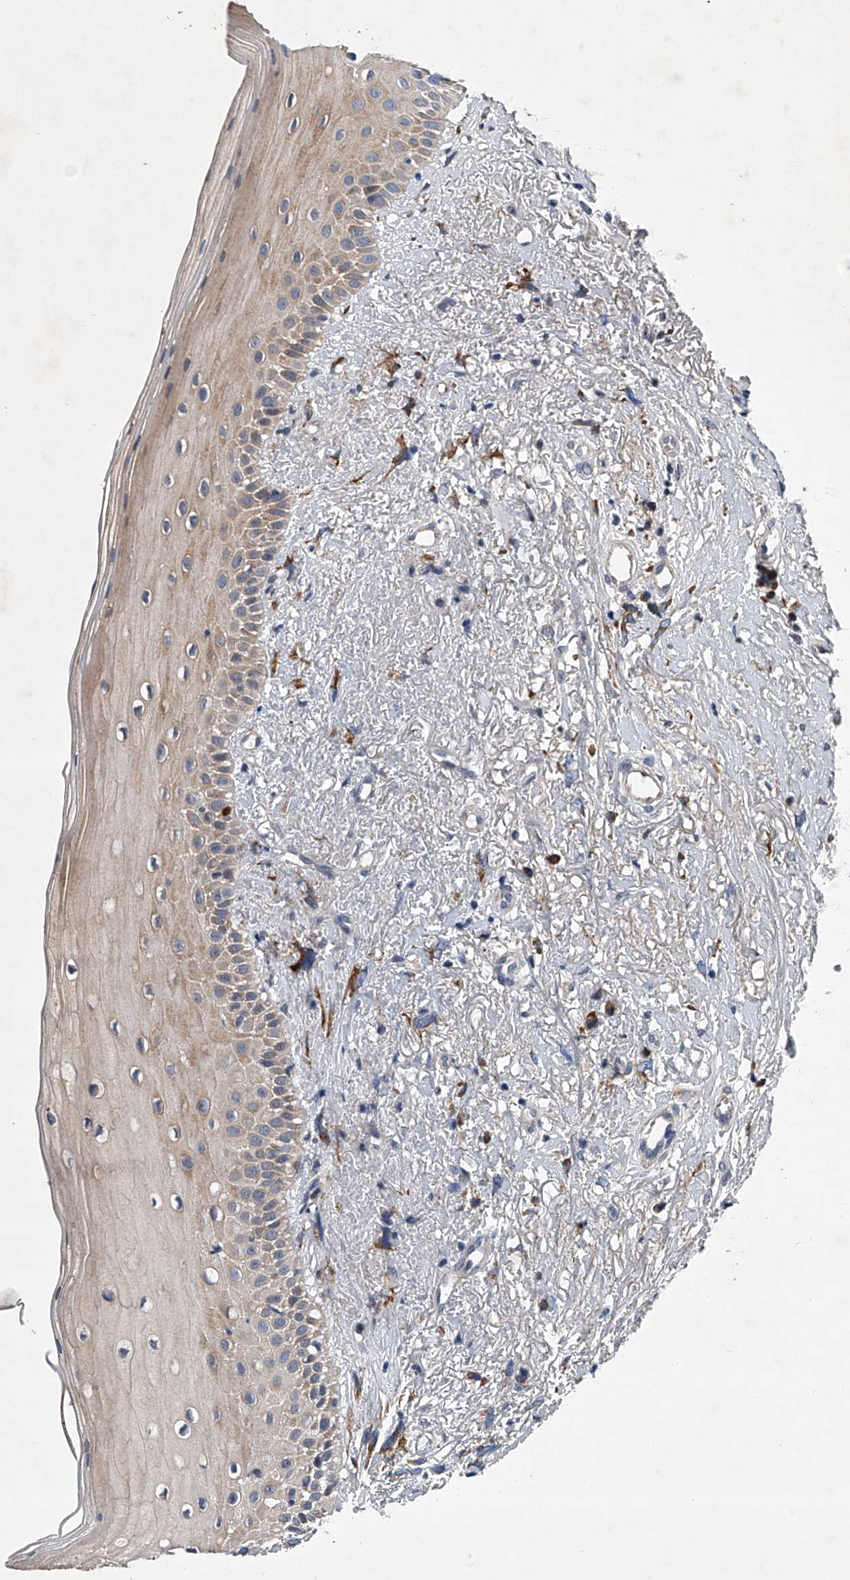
{"staining": {"intensity": "moderate", "quantity": "25%-75%", "location": "cytoplasmic/membranous"}, "tissue": "oral mucosa", "cell_type": "Squamous epithelial cells", "image_type": "normal", "snomed": [{"axis": "morphology", "description": "Normal tissue, NOS"}, {"axis": "topography", "description": "Oral tissue"}], "caption": "Protein staining of normal oral mucosa reveals moderate cytoplasmic/membranous staining in approximately 25%-75% of squamous epithelial cells.", "gene": "ABCG1", "patient": {"sex": "female", "age": 63}}